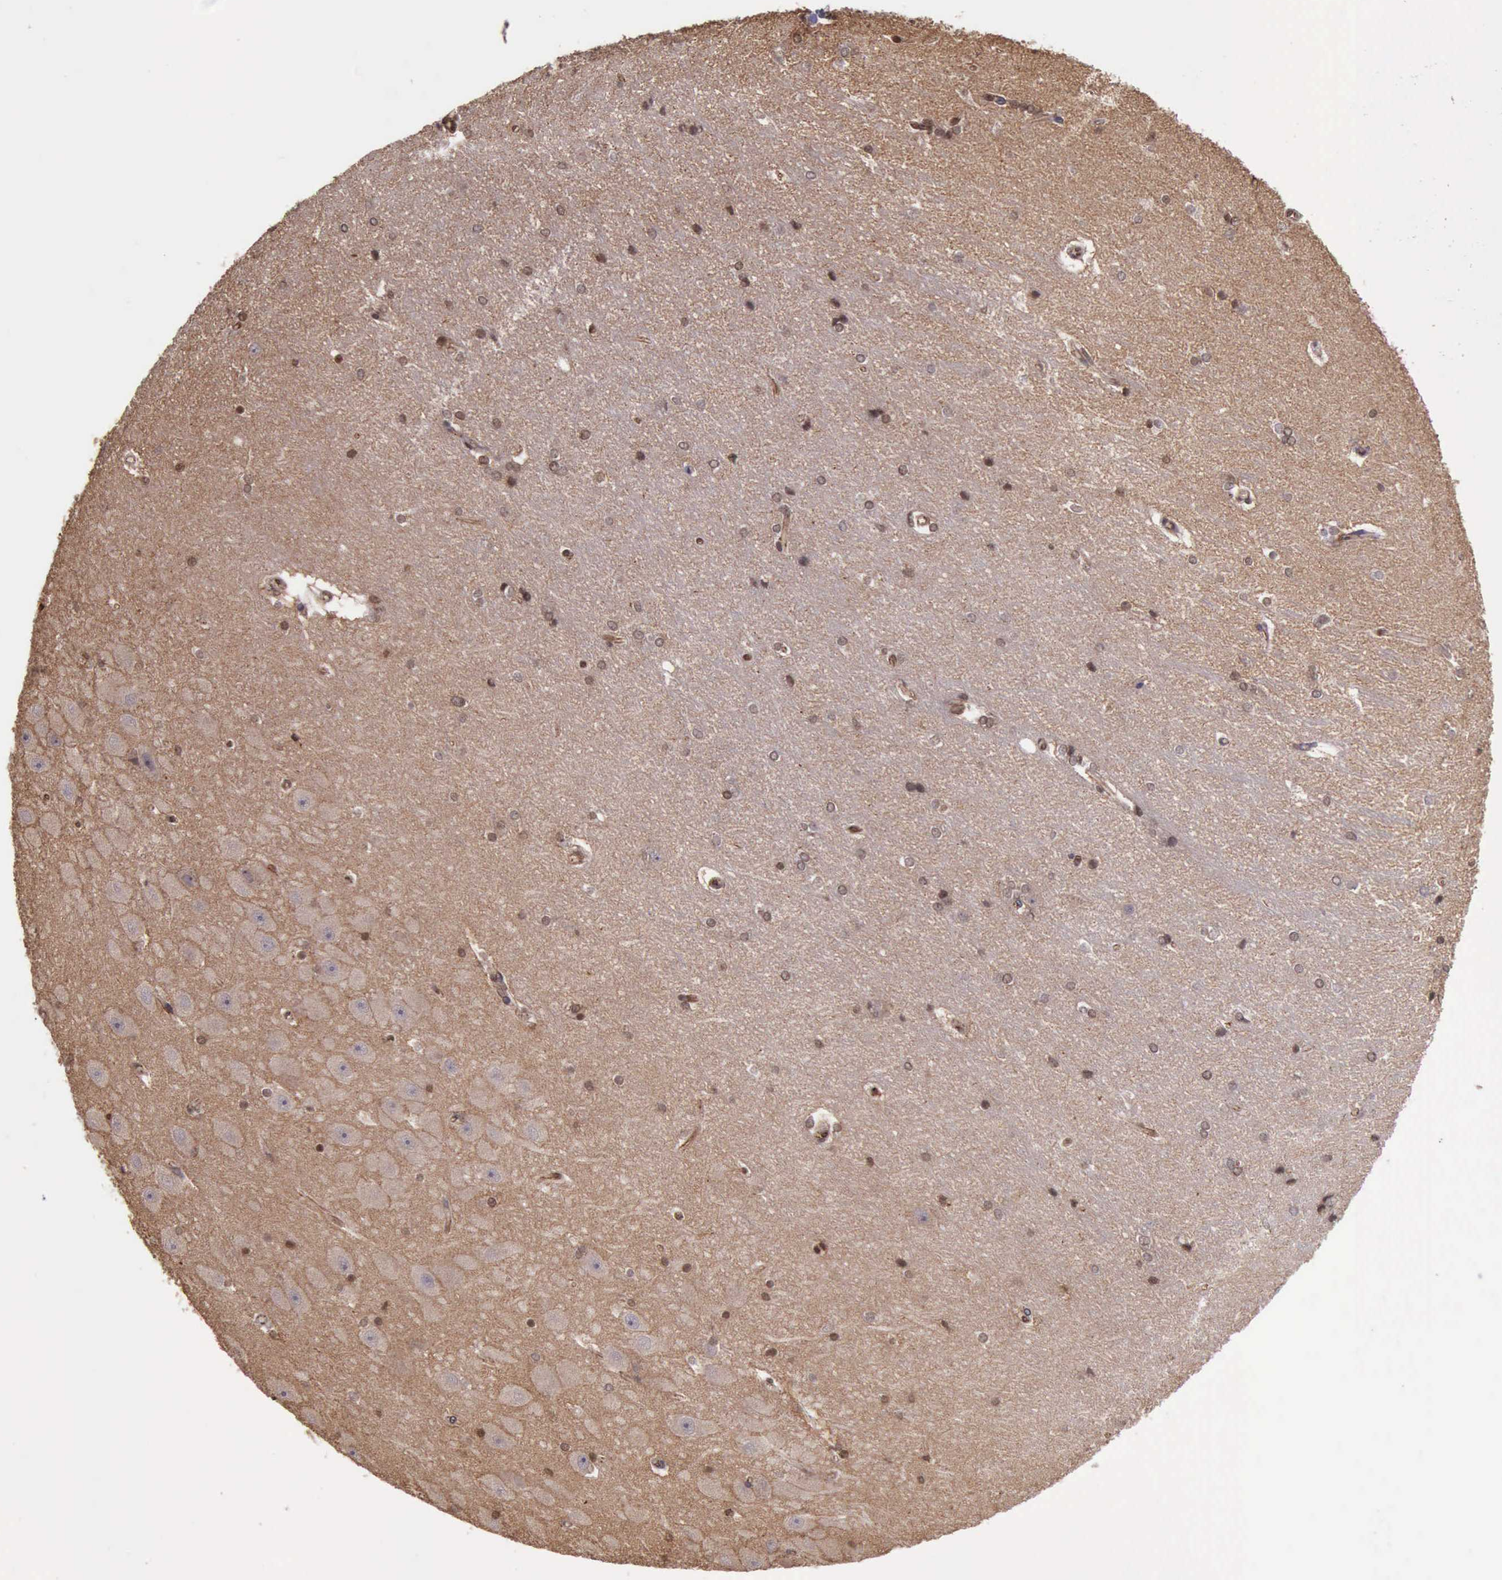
{"staining": {"intensity": "weak", "quantity": "25%-75%", "location": "nuclear"}, "tissue": "hippocampus", "cell_type": "Glial cells", "image_type": "normal", "snomed": [{"axis": "morphology", "description": "Normal tissue, NOS"}, {"axis": "topography", "description": "Hippocampus"}], "caption": "Immunohistochemistry staining of normal hippocampus, which exhibits low levels of weak nuclear positivity in approximately 25%-75% of glial cells indicating weak nuclear protein staining. The staining was performed using DAB (brown) for protein detection and nuclei were counterstained in hematoxylin (blue).", "gene": "CTNNB1", "patient": {"sex": "female", "age": 19}}